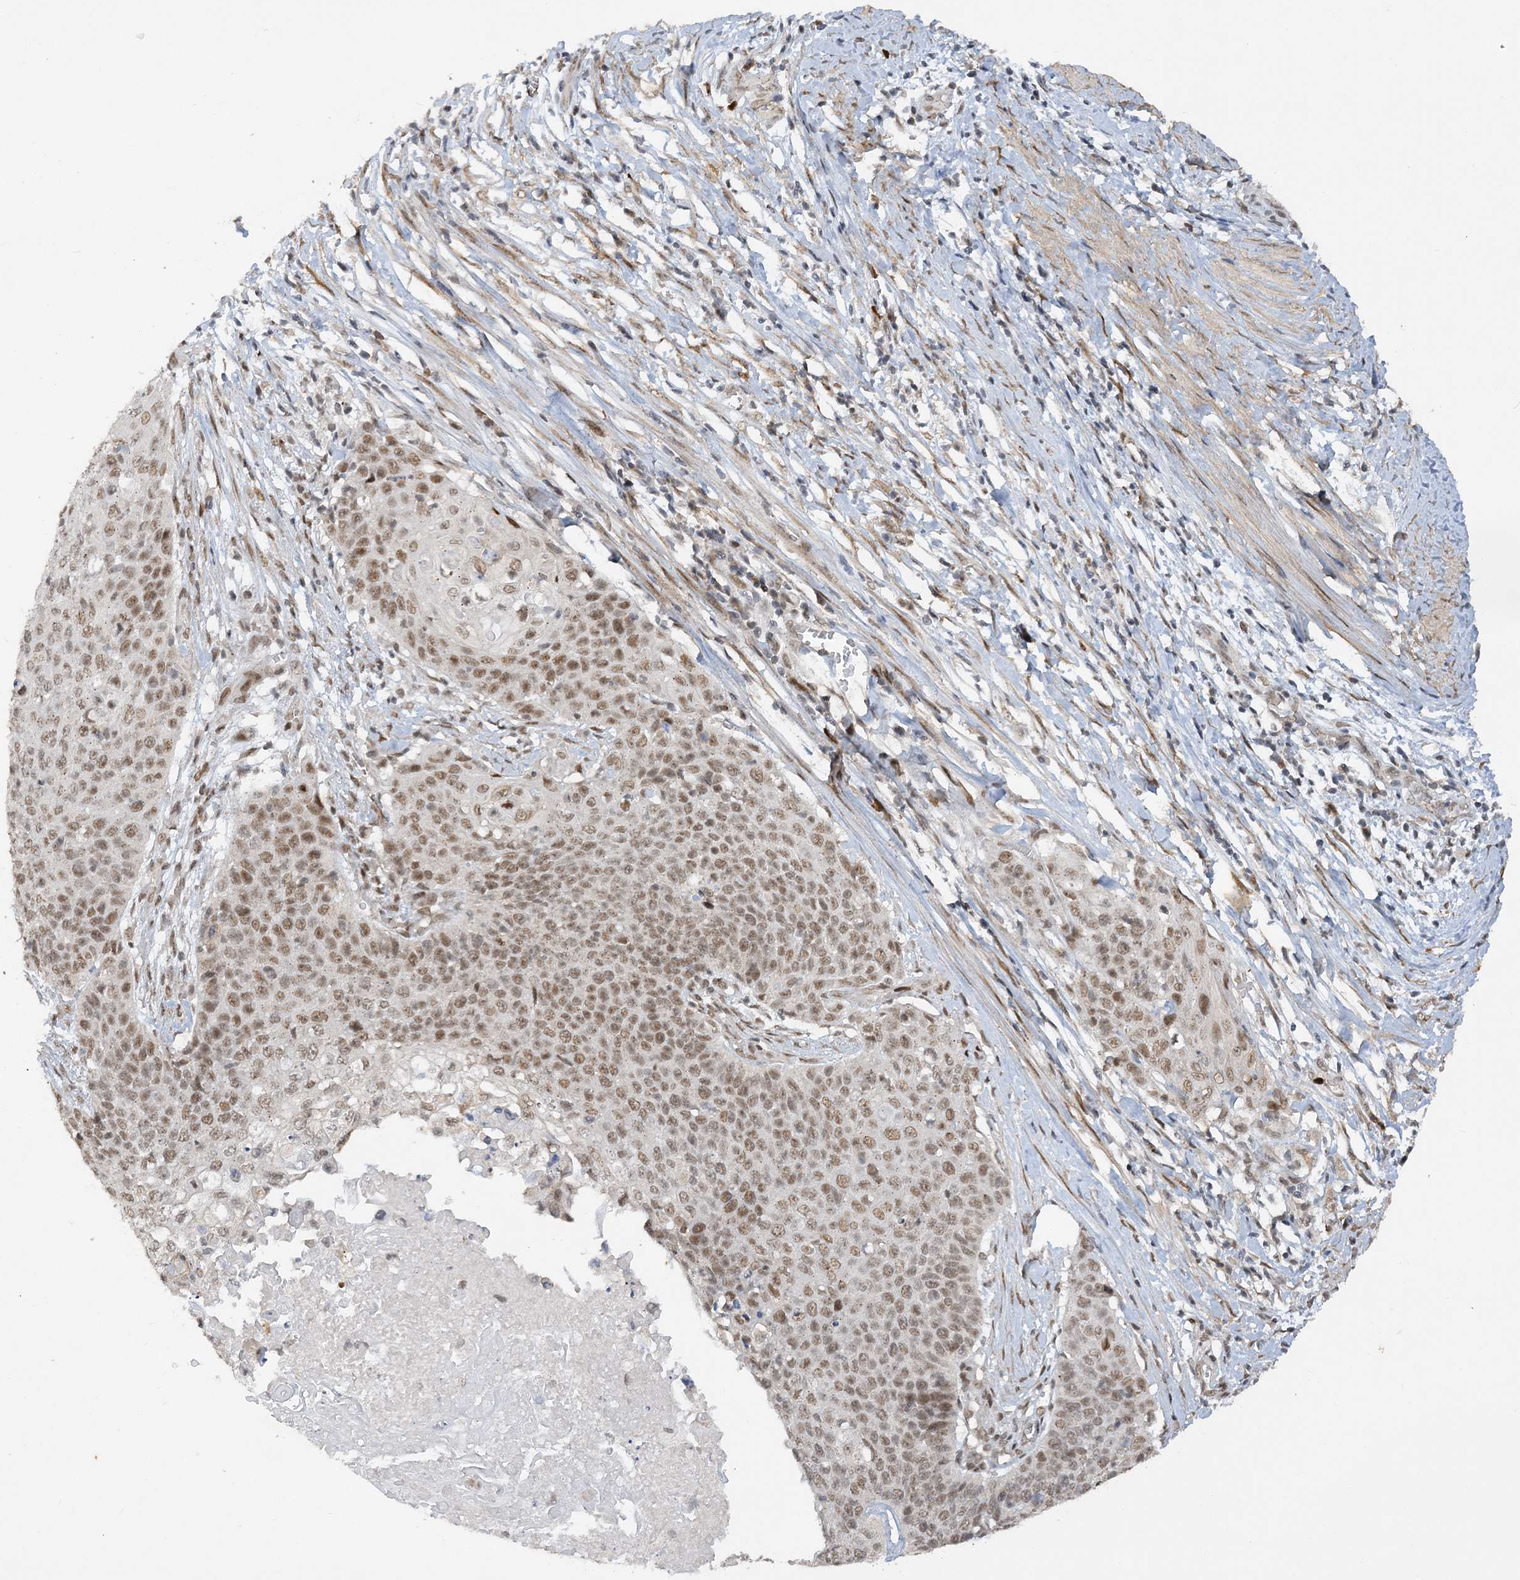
{"staining": {"intensity": "moderate", "quantity": ">75%", "location": "nuclear"}, "tissue": "cervical cancer", "cell_type": "Tumor cells", "image_type": "cancer", "snomed": [{"axis": "morphology", "description": "Squamous cell carcinoma, NOS"}, {"axis": "topography", "description": "Cervix"}], "caption": "The image demonstrates a brown stain indicating the presence of a protein in the nuclear of tumor cells in cervical squamous cell carcinoma.", "gene": "WAC", "patient": {"sex": "female", "age": 39}}